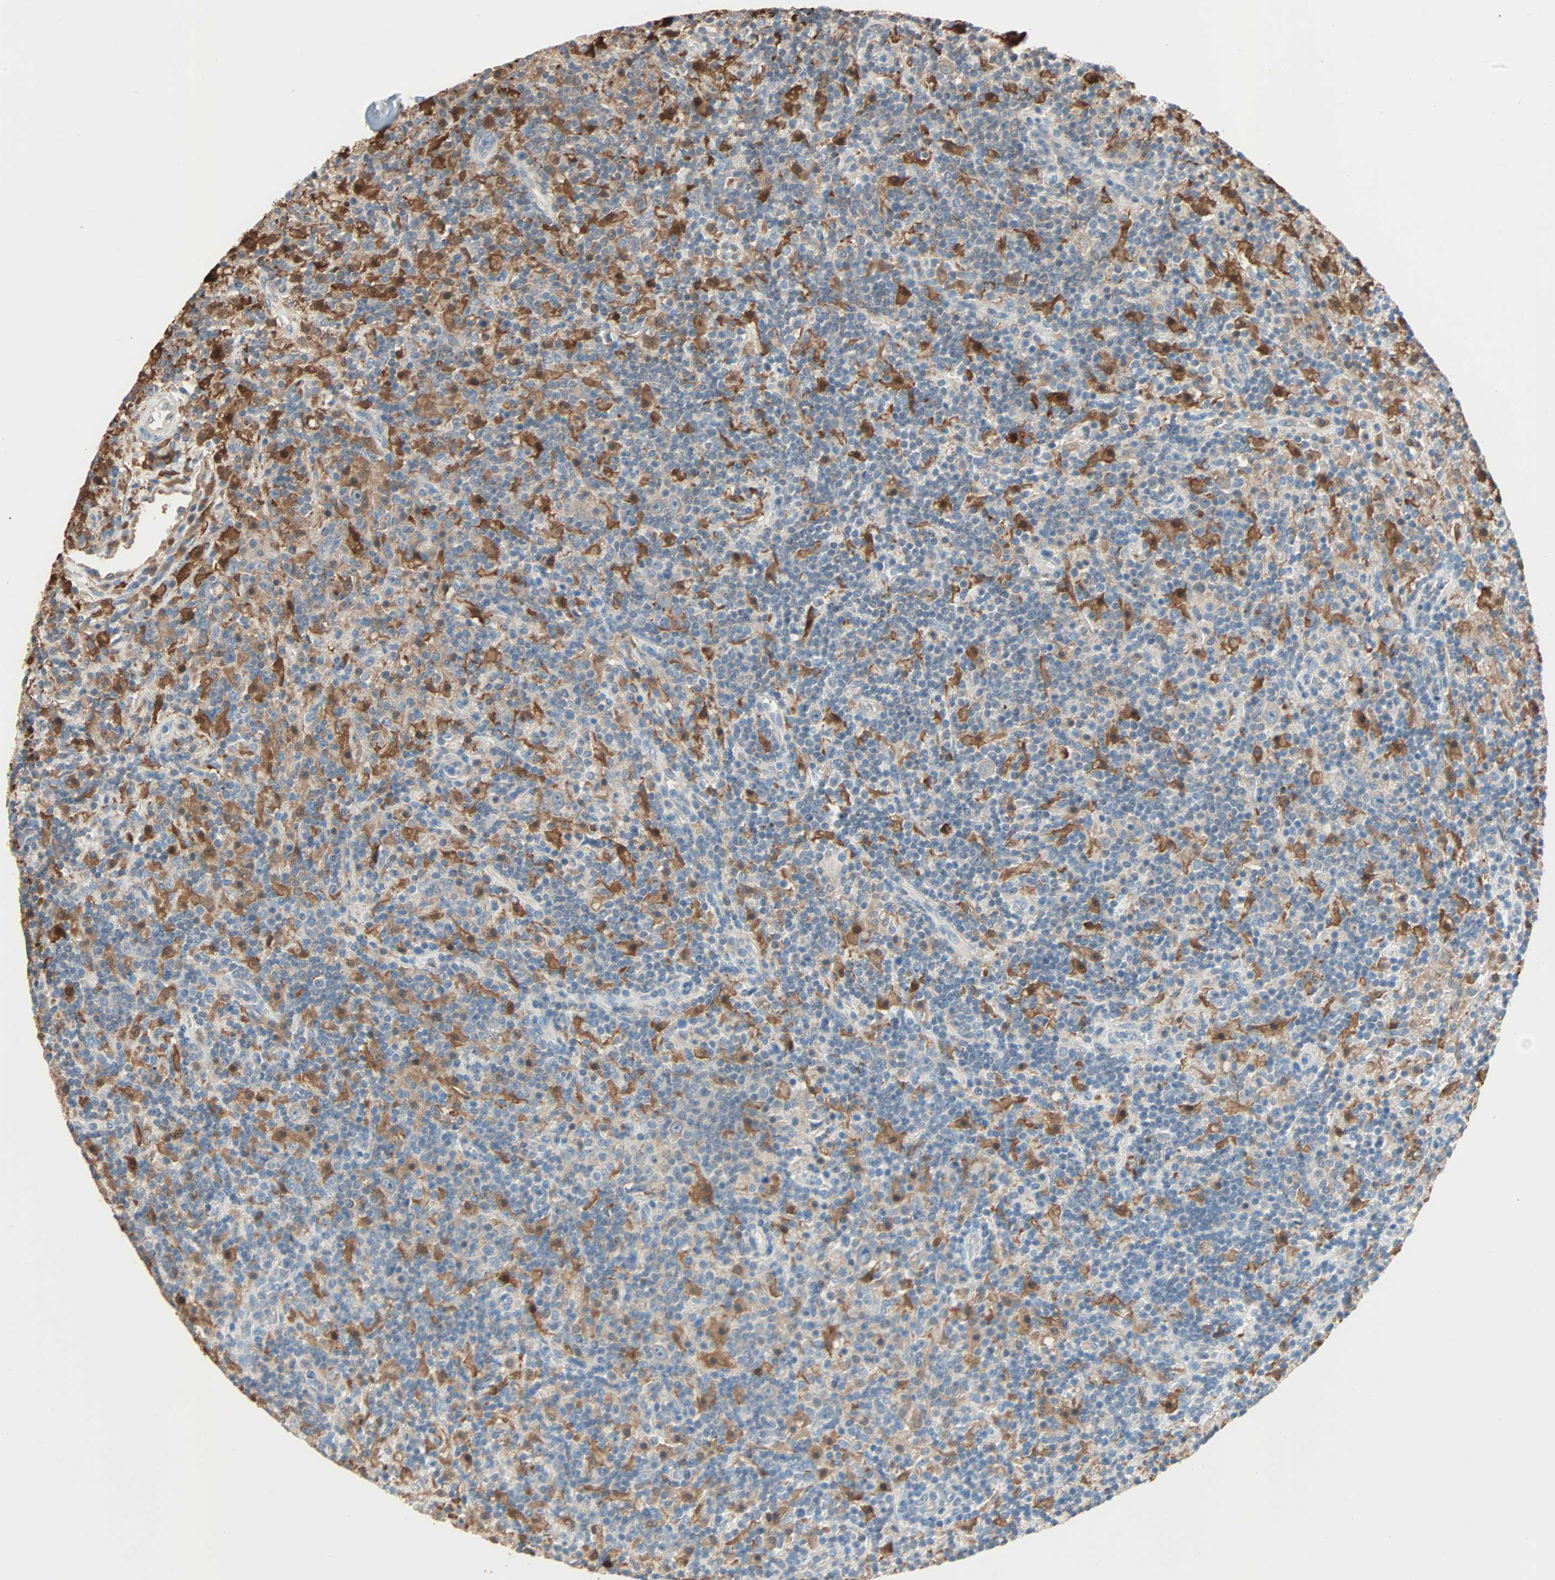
{"staining": {"intensity": "weak", "quantity": "25%-75%", "location": "cytoplasmic/membranous"}, "tissue": "lymphoma", "cell_type": "Tumor cells", "image_type": "cancer", "snomed": [{"axis": "morphology", "description": "Hodgkin's disease, NOS"}, {"axis": "topography", "description": "Lymph node"}], "caption": "This histopathology image demonstrates IHC staining of human Hodgkin's disease, with low weak cytoplasmic/membranous positivity in approximately 25%-75% of tumor cells.", "gene": "PRDX1", "patient": {"sex": "male", "age": 70}}